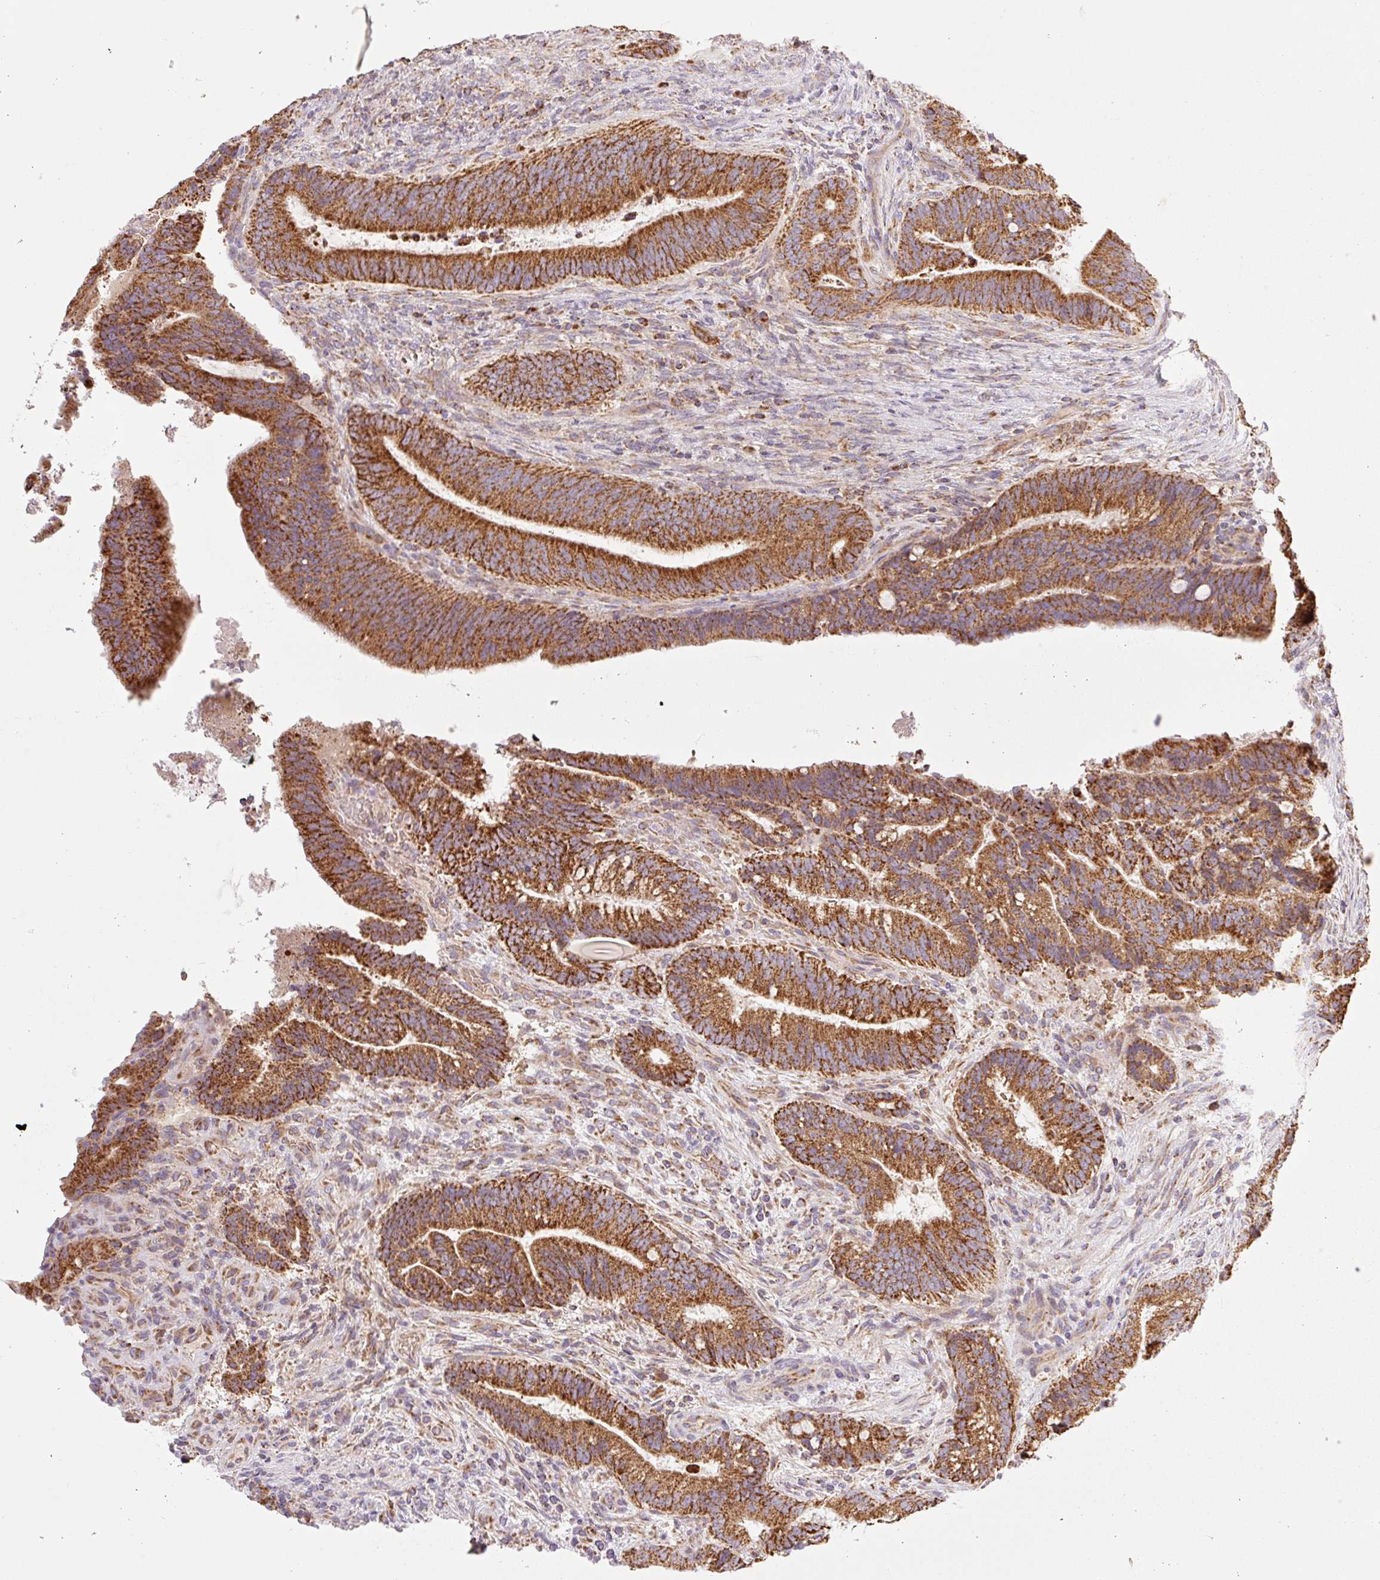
{"staining": {"intensity": "strong", "quantity": ">75%", "location": "cytoplasmic/membranous"}, "tissue": "colorectal cancer", "cell_type": "Tumor cells", "image_type": "cancer", "snomed": [{"axis": "morphology", "description": "Adenocarcinoma, NOS"}, {"axis": "topography", "description": "Colon"}], "caption": "Colorectal adenocarcinoma stained with DAB IHC exhibits high levels of strong cytoplasmic/membranous positivity in about >75% of tumor cells. (Brightfield microscopy of DAB IHC at high magnification).", "gene": "GOSR2", "patient": {"sex": "female", "age": 43}}